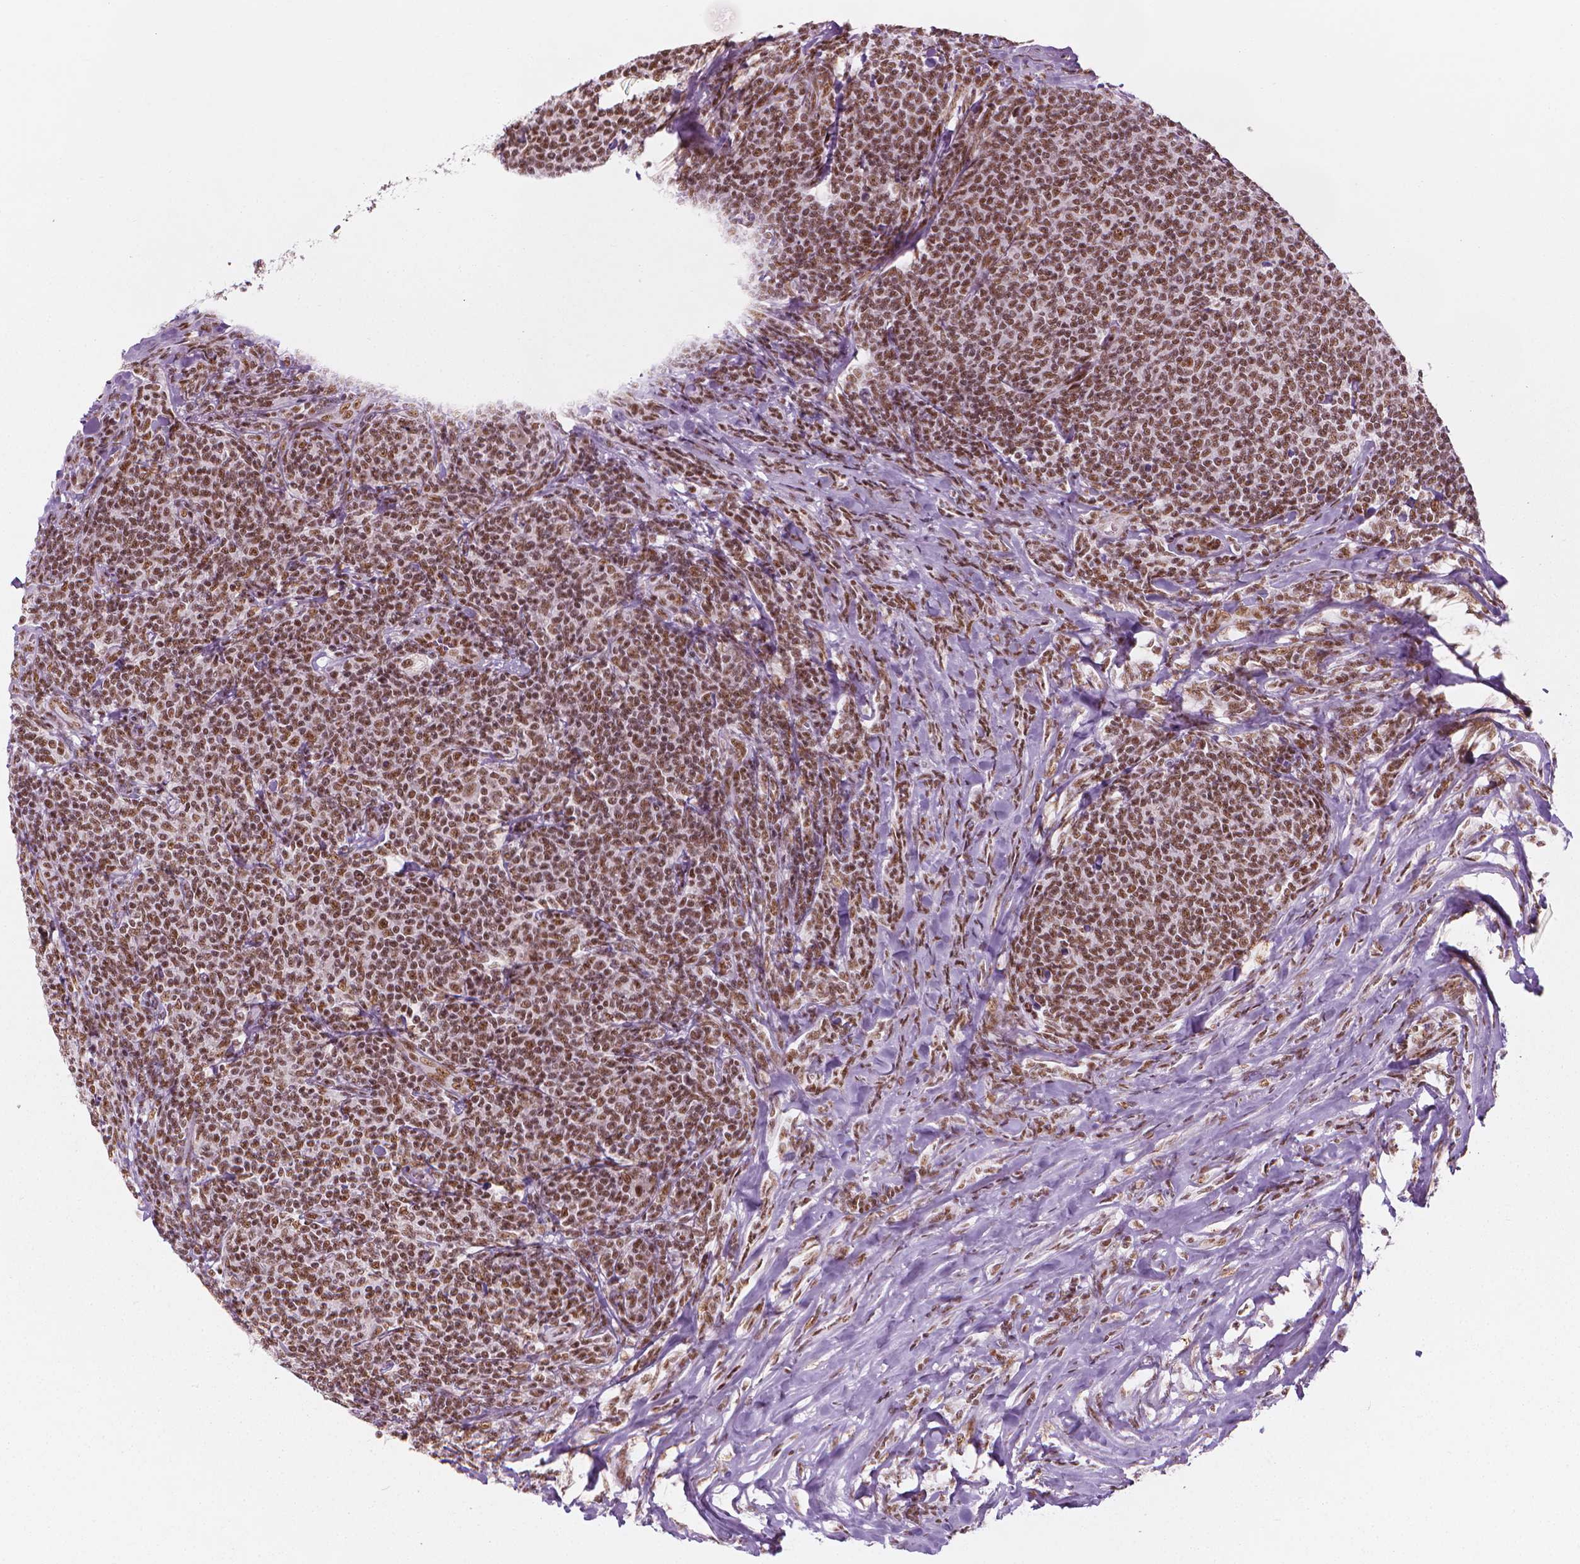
{"staining": {"intensity": "moderate", "quantity": ">75%", "location": "nuclear"}, "tissue": "lymphoma", "cell_type": "Tumor cells", "image_type": "cancer", "snomed": [{"axis": "morphology", "description": "Malignant lymphoma, non-Hodgkin's type, Low grade"}, {"axis": "topography", "description": "Lymph node"}], "caption": "A high-resolution micrograph shows IHC staining of lymphoma, which exhibits moderate nuclear expression in approximately >75% of tumor cells.", "gene": "ELF2", "patient": {"sex": "male", "age": 52}}